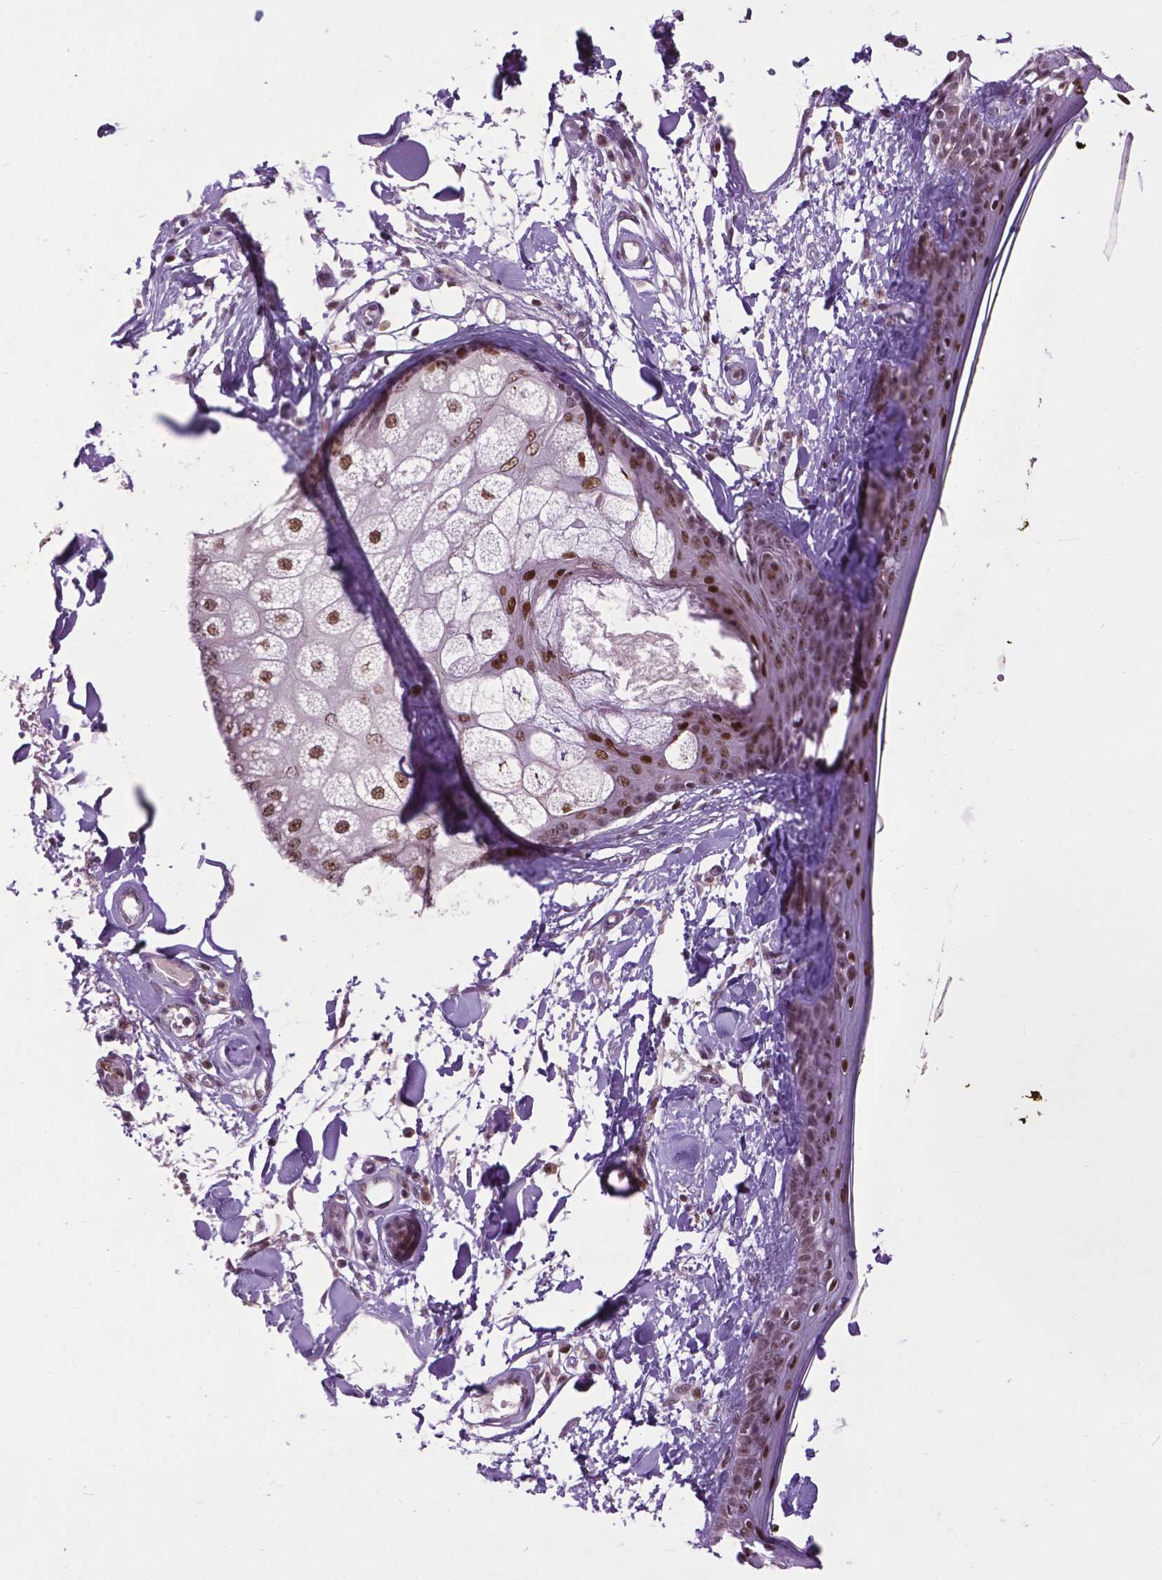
{"staining": {"intensity": "weak", "quantity": "25%-75%", "location": "cytoplasmic/membranous,nuclear"}, "tissue": "skin", "cell_type": "Fibroblasts", "image_type": "normal", "snomed": [{"axis": "morphology", "description": "Normal tissue, NOS"}, {"axis": "topography", "description": "Skin"}], "caption": "Immunohistochemistry of unremarkable human skin exhibits low levels of weak cytoplasmic/membranous,nuclear expression in approximately 25%-75% of fibroblasts. (DAB IHC, brown staining for protein, blue staining for nuclei).", "gene": "EAF1", "patient": {"sex": "male", "age": 76}}